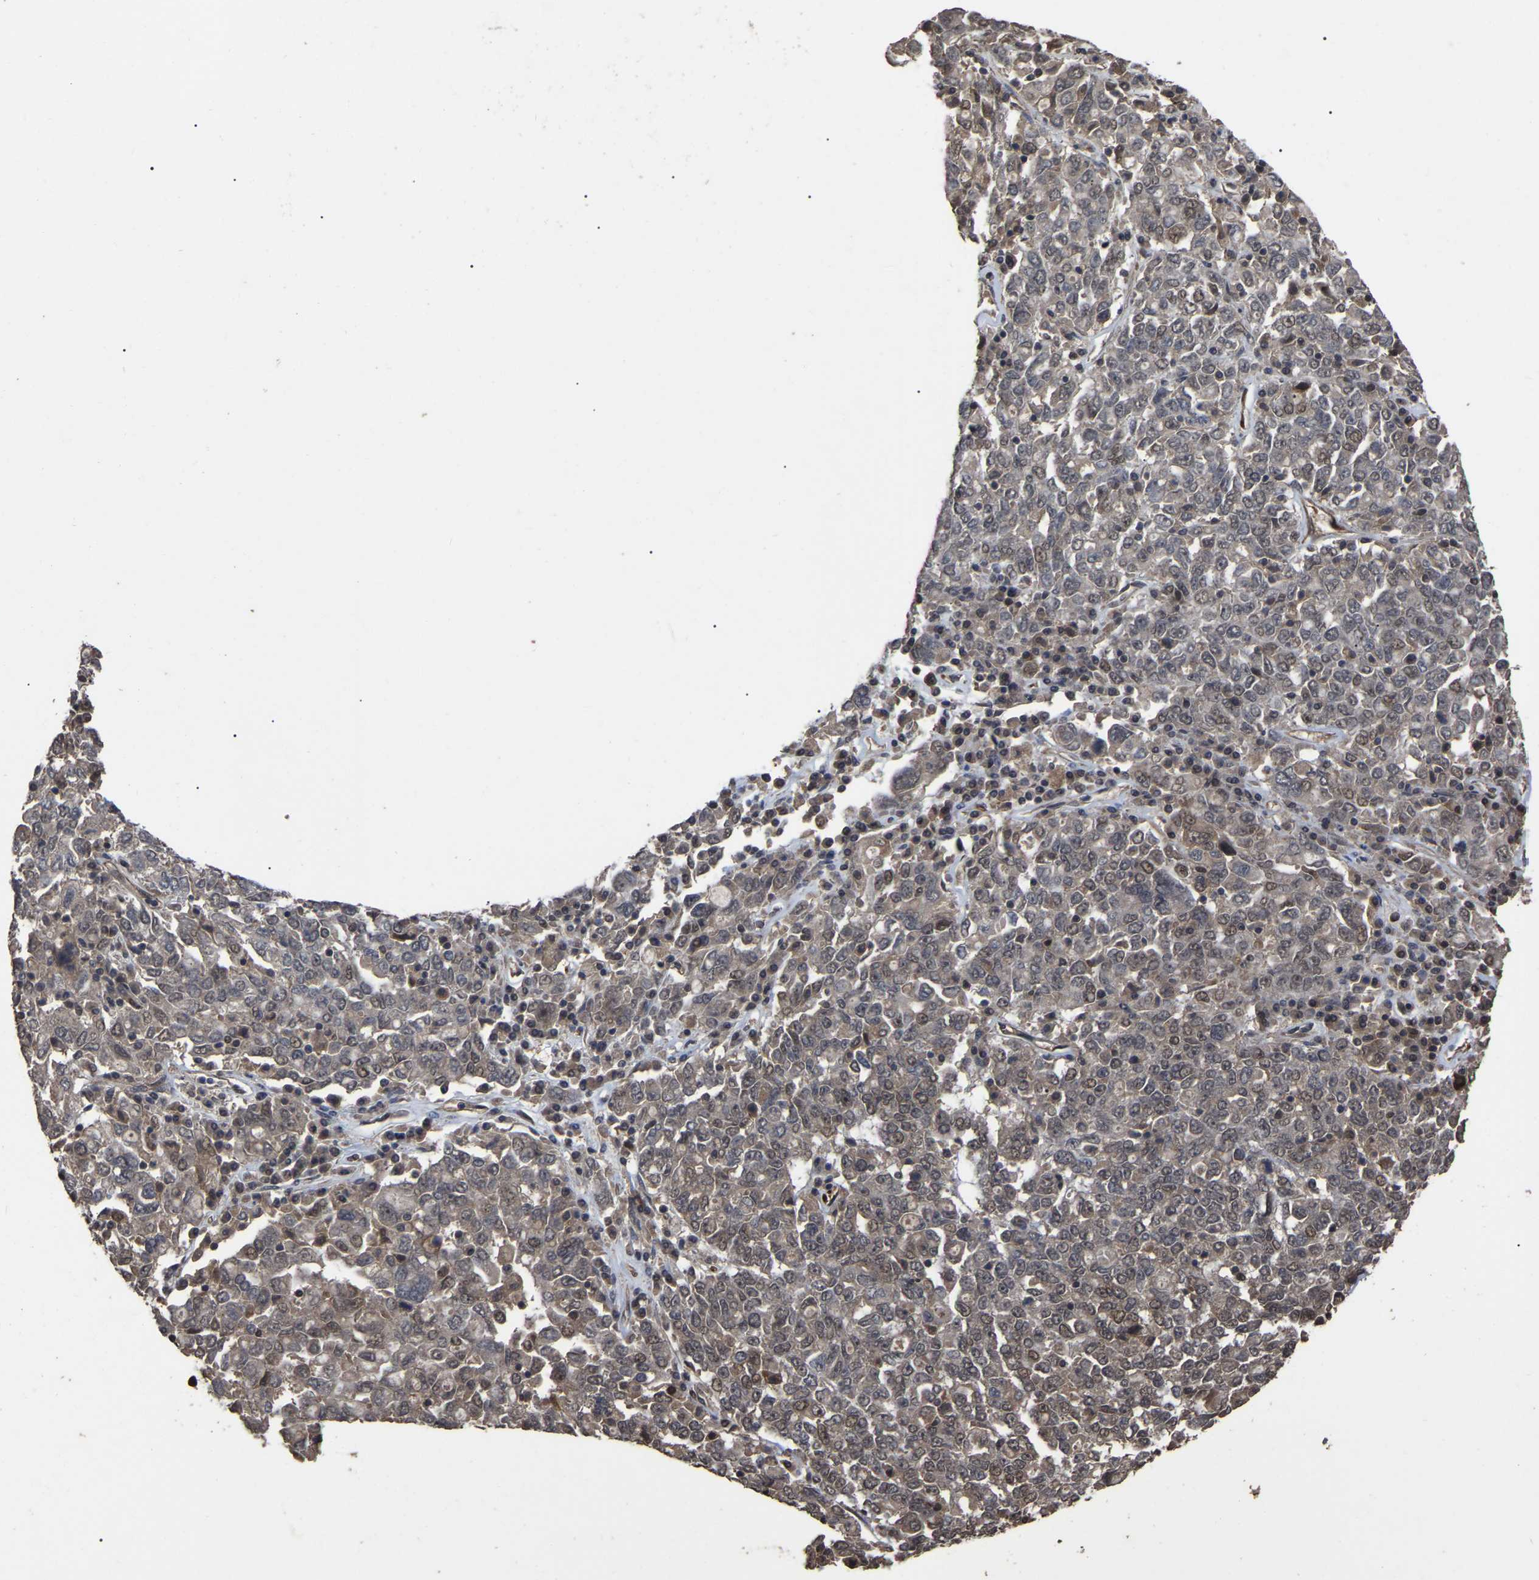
{"staining": {"intensity": "weak", "quantity": ">75%", "location": "cytoplasmic/membranous,nuclear"}, "tissue": "ovarian cancer", "cell_type": "Tumor cells", "image_type": "cancer", "snomed": [{"axis": "morphology", "description": "Carcinoma, endometroid"}, {"axis": "topography", "description": "Ovary"}], "caption": "Immunohistochemical staining of ovarian endometroid carcinoma shows weak cytoplasmic/membranous and nuclear protein expression in about >75% of tumor cells. (Brightfield microscopy of DAB IHC at high magnification).", "gene": "FAM161B", "patient": {"sex": "female", "age": 62}}